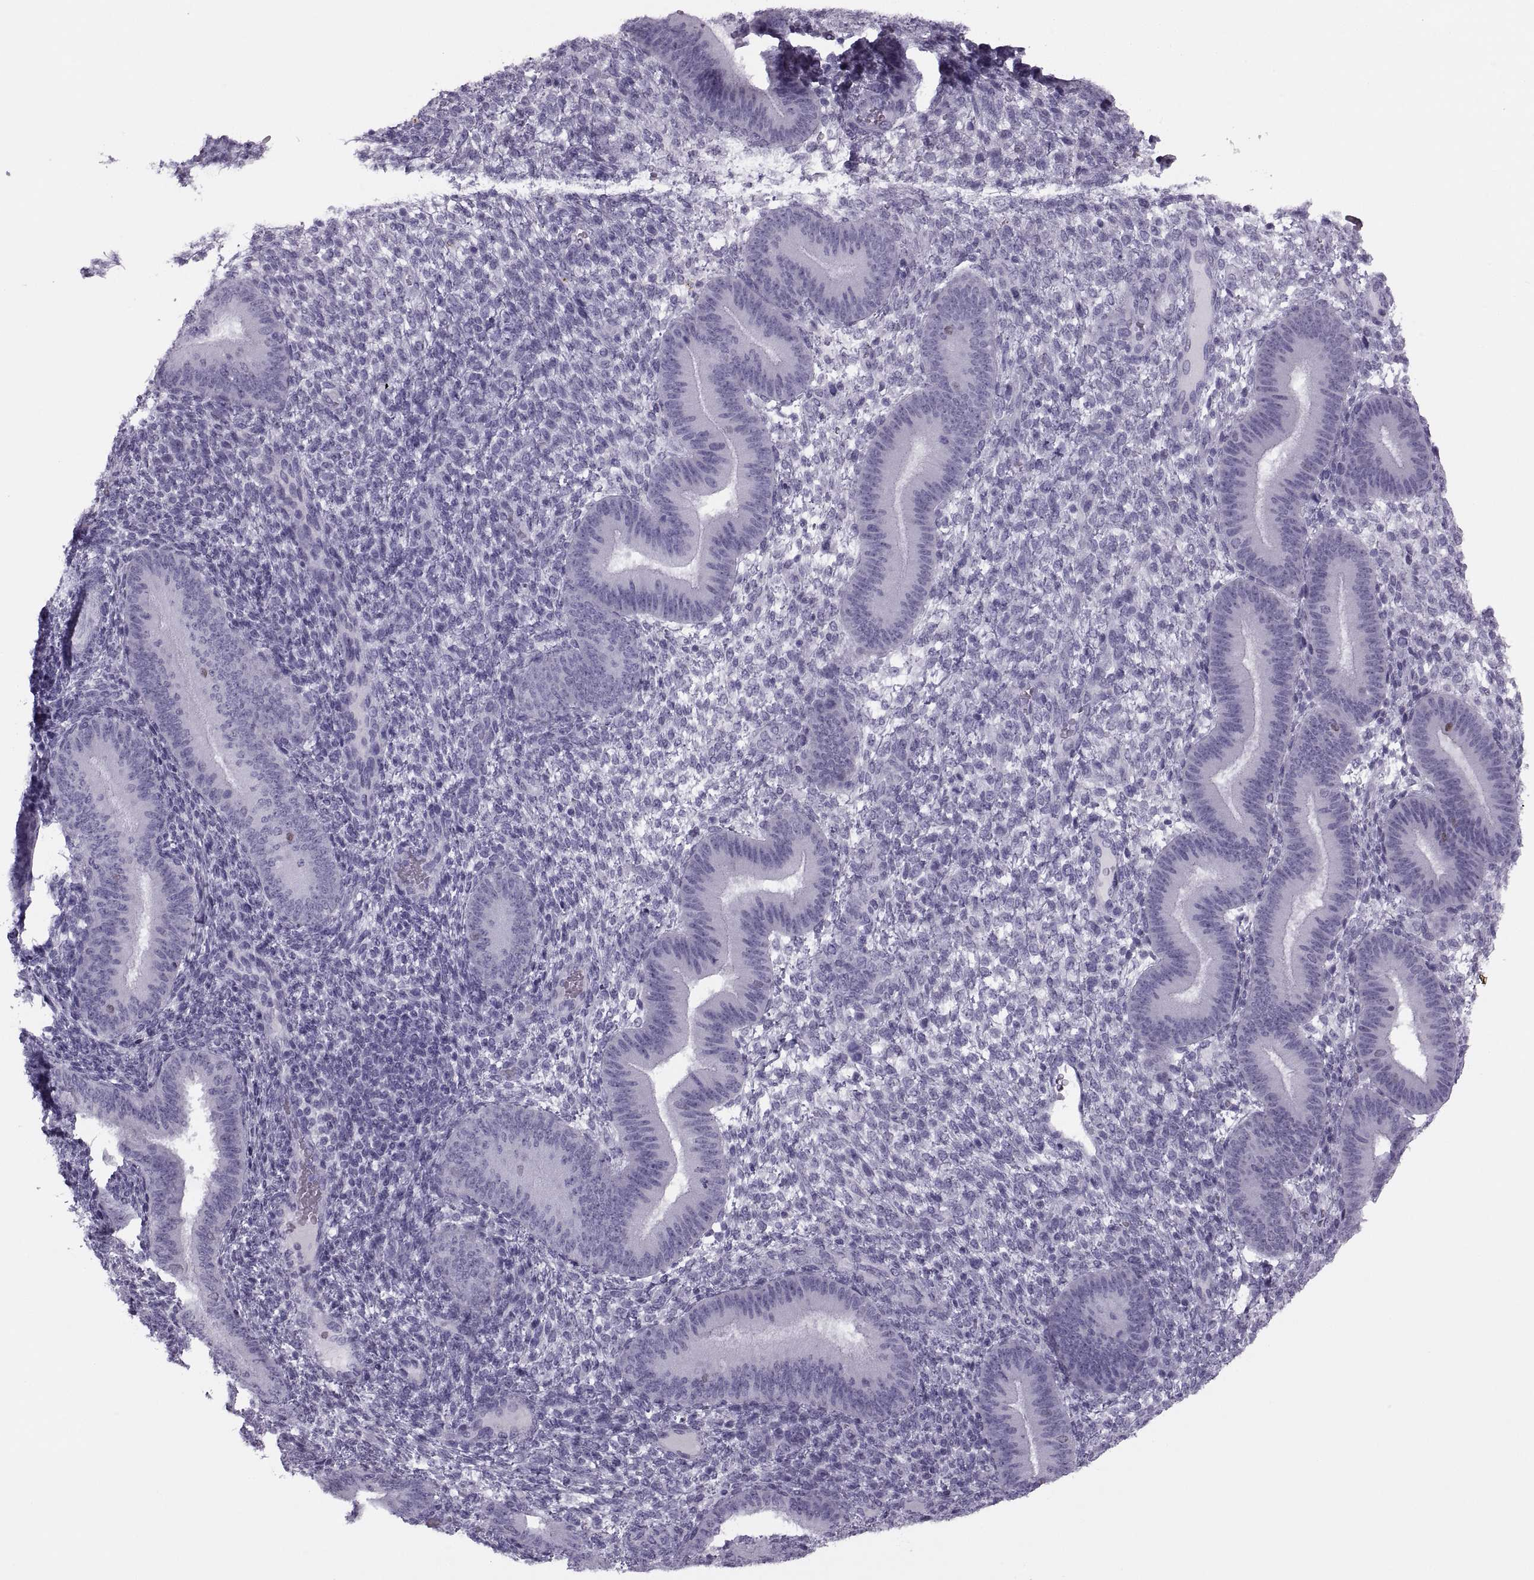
{"staining": {"intensity": "negative", "quantity": "none", "location": "none"}, "tissue": "endometrium", "cell_type": "Cells in endometrial stroma", "image_type": "normal", "snomed": [{"axis": "morphology", "description": "Normal tissue, NOS"}, {"axis": "topography", "description": "Endometrium"}], "caption": "This is an IHC photomicrograph of benign human endometrium. There is no expression in cells in endometrial stroma.", "gene": "FAM24A", "patient": {"sex": "female", "age": 39}}